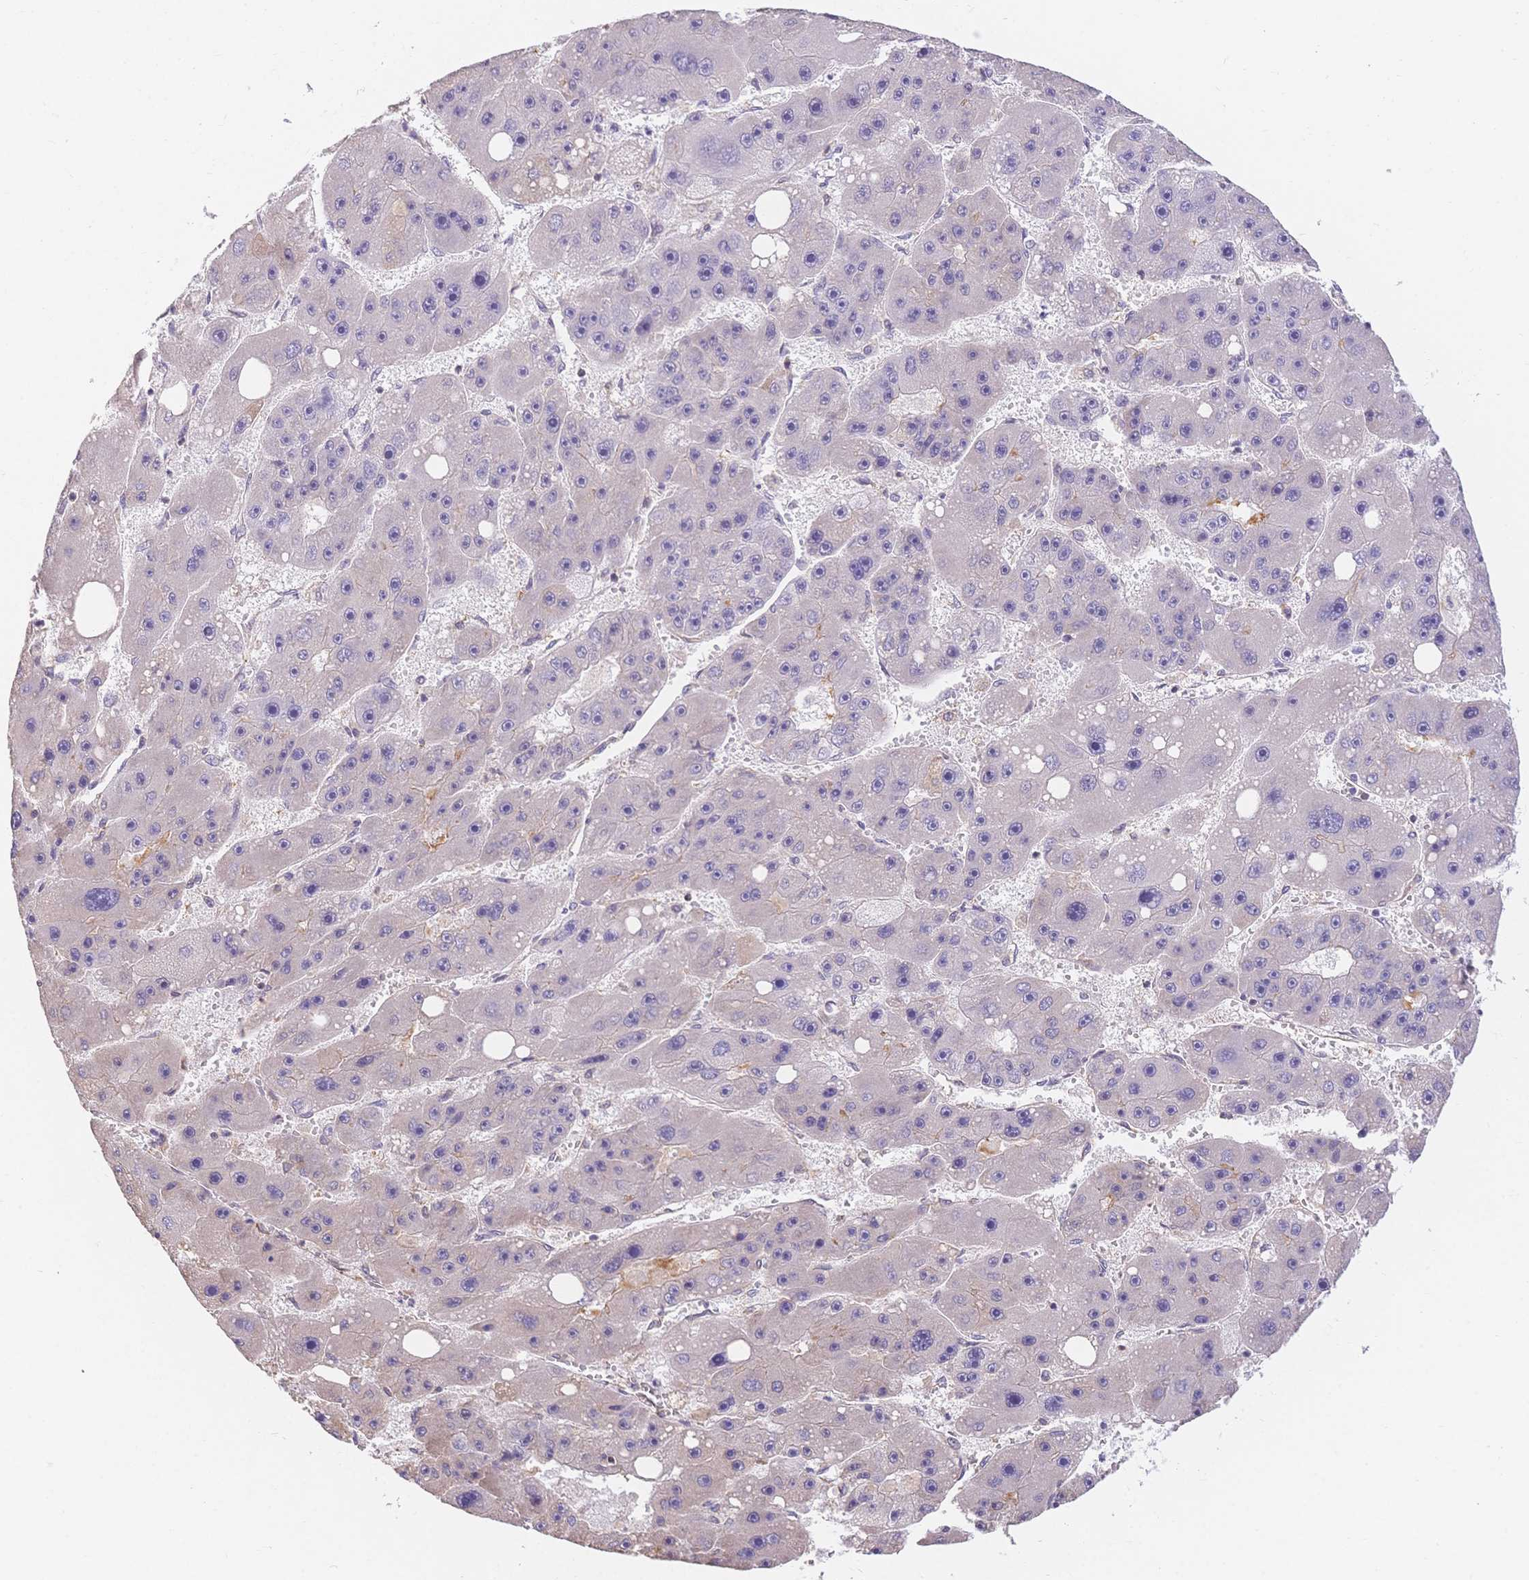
{"staining": {"intensity": "negative", "quantity": "none", "location": "none"}, "tissue": "liver cancer", "cell_type": "Tumor cells", "image_type": "cancer", "snomed": [{"axis": "morphology", "description": "Carcinoma, Hepatocellular, NOS"}, {"axis": "topography", "description": "Liver"}], "caption": "Protein analysis of liver cancer (hepatocellular carcinoma) demonstrates no significant positivity in tumor cells.", "gene": "HS3ST5", "patient": {"sex": "female", "age": 61}}